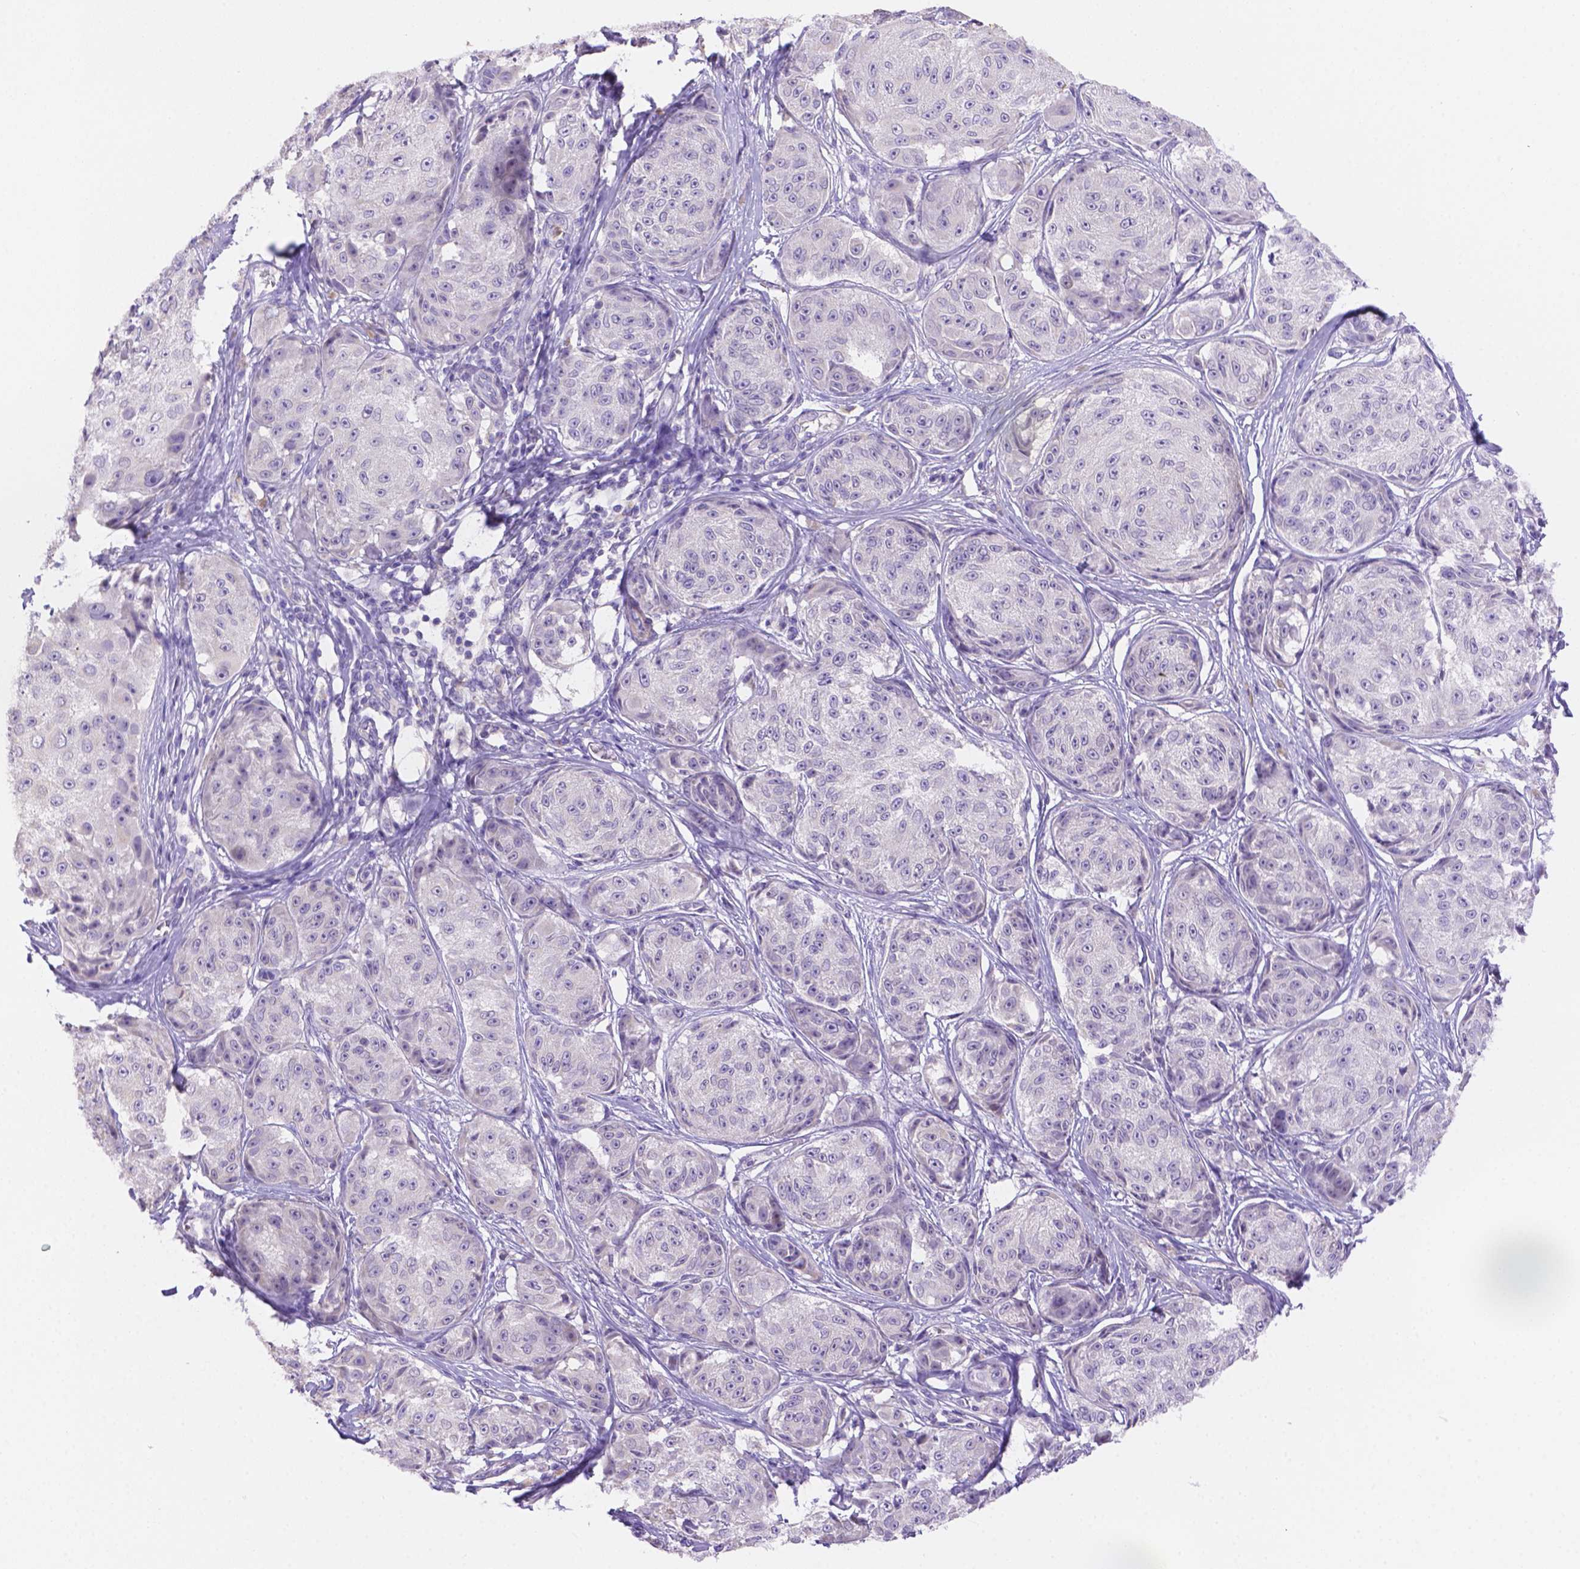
{"staining": {"intensity": "negative", "quantity": "none", "location": "none"}, "tissue": "melanoma", "cell_type": "Tumor cells", "image_type": "cancer", "snomed": [{"axis": "morphology", "description": "Malignant melanoma, NOS"}, {"axis": "topography", "description": "Skin"}], "caption": "Human melanoma stained for a protein using immunohistochemistry (IHC) demonstrates no positivity in tumor cells.", "gene": "NXPE2", "patient": {"sex": "male", "age": 61}}